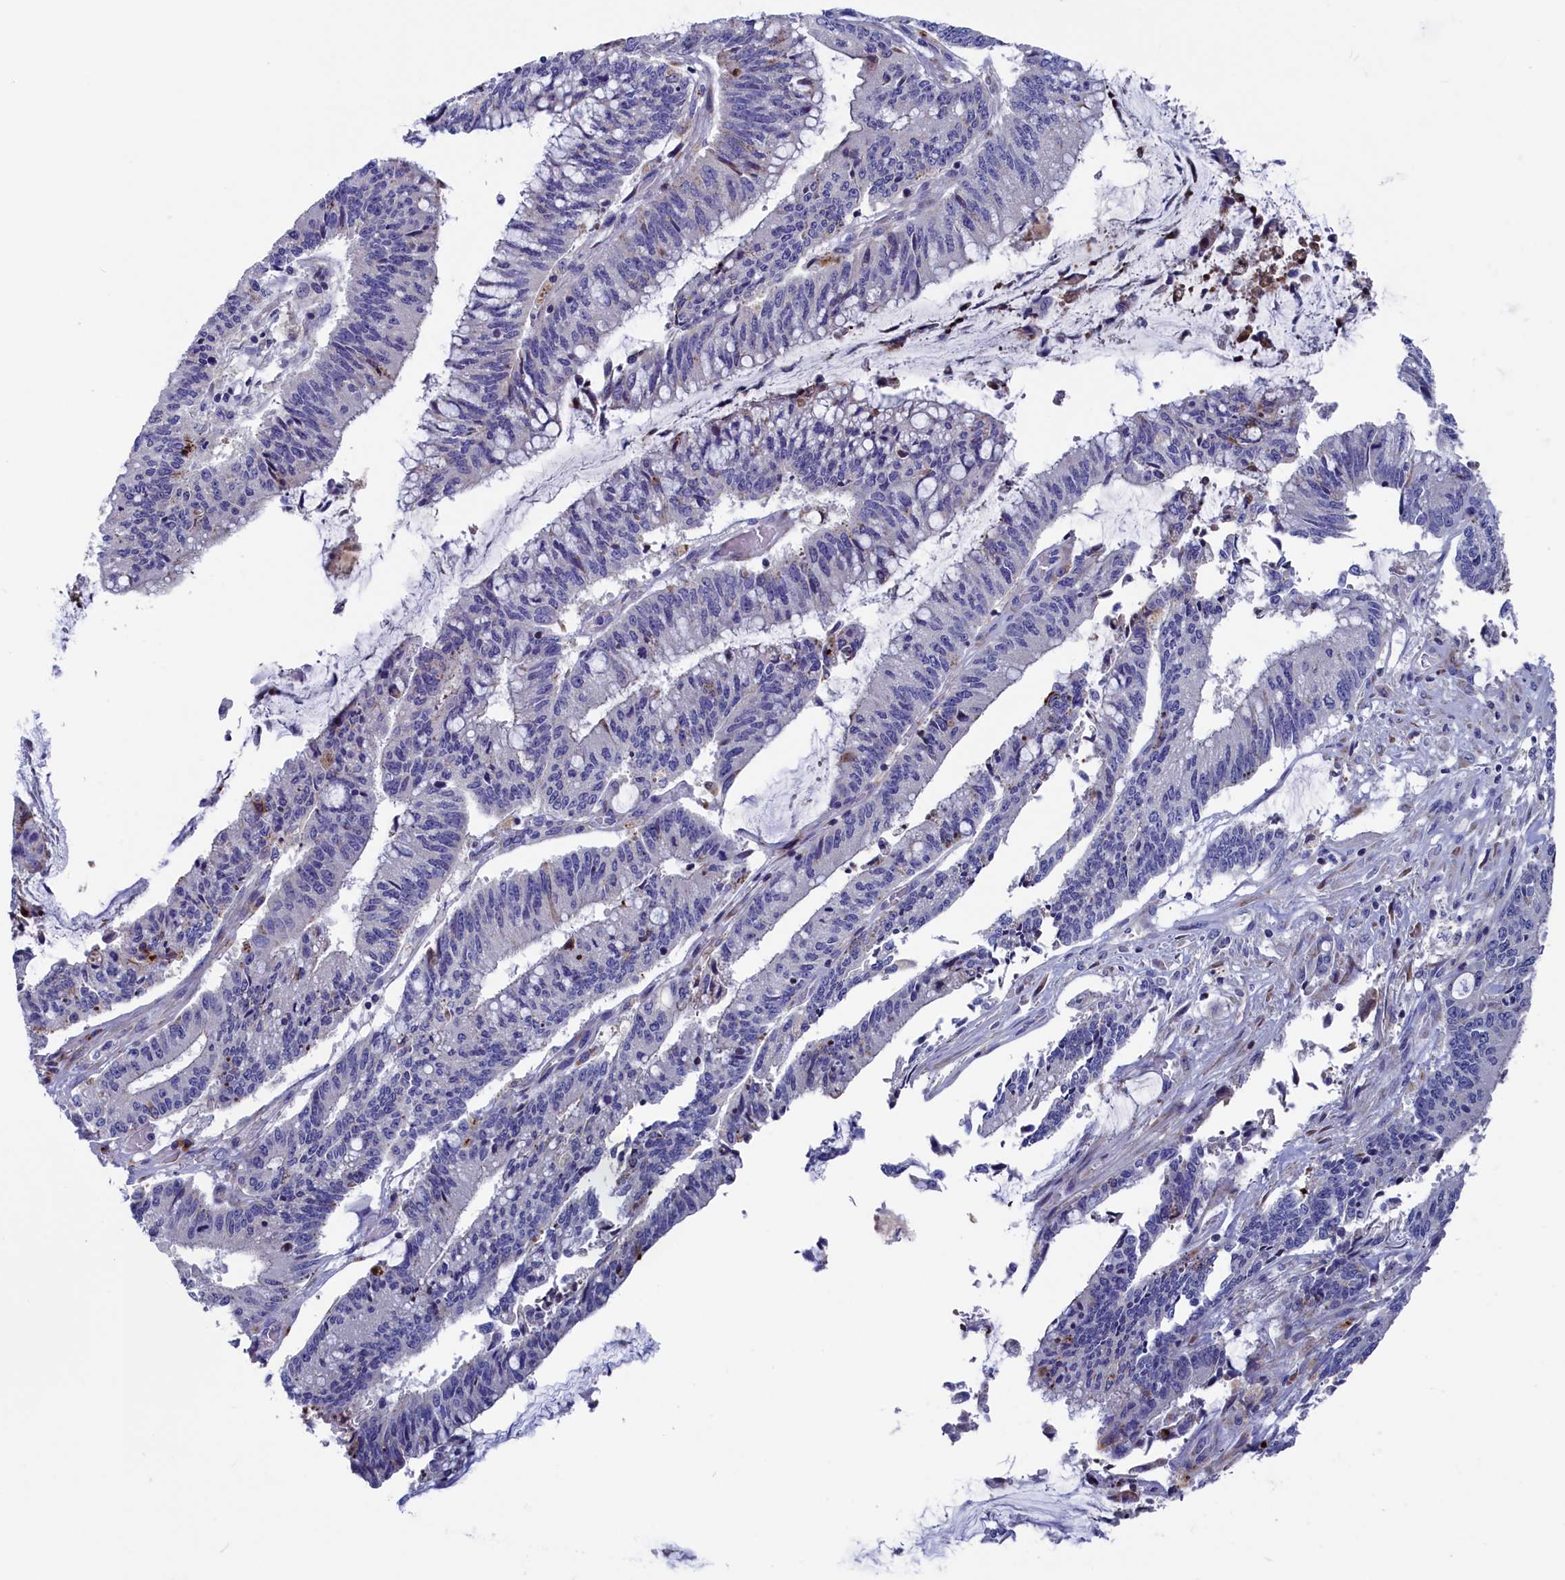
{"staining": {"intensity": "negative", "quantity": "none", "location": "none"}, "tissue": "pancreatic cancer", "cell_type": "Tumor cells", "image_type": "cancer", "snomed": [{"axis": "morphology", "description": "Adenocarcinoma, NOS"}, {"axis": "topography", "description": "Pancreas"}], "caption": "This is an immunohistochemistry (IHC) photomicrograph of pancreatic cancer (adenocarcinoma). There is no positivity in tumor cells.", "gene": "NUDT7", "patient": {"sex": "female", "age": 50}}